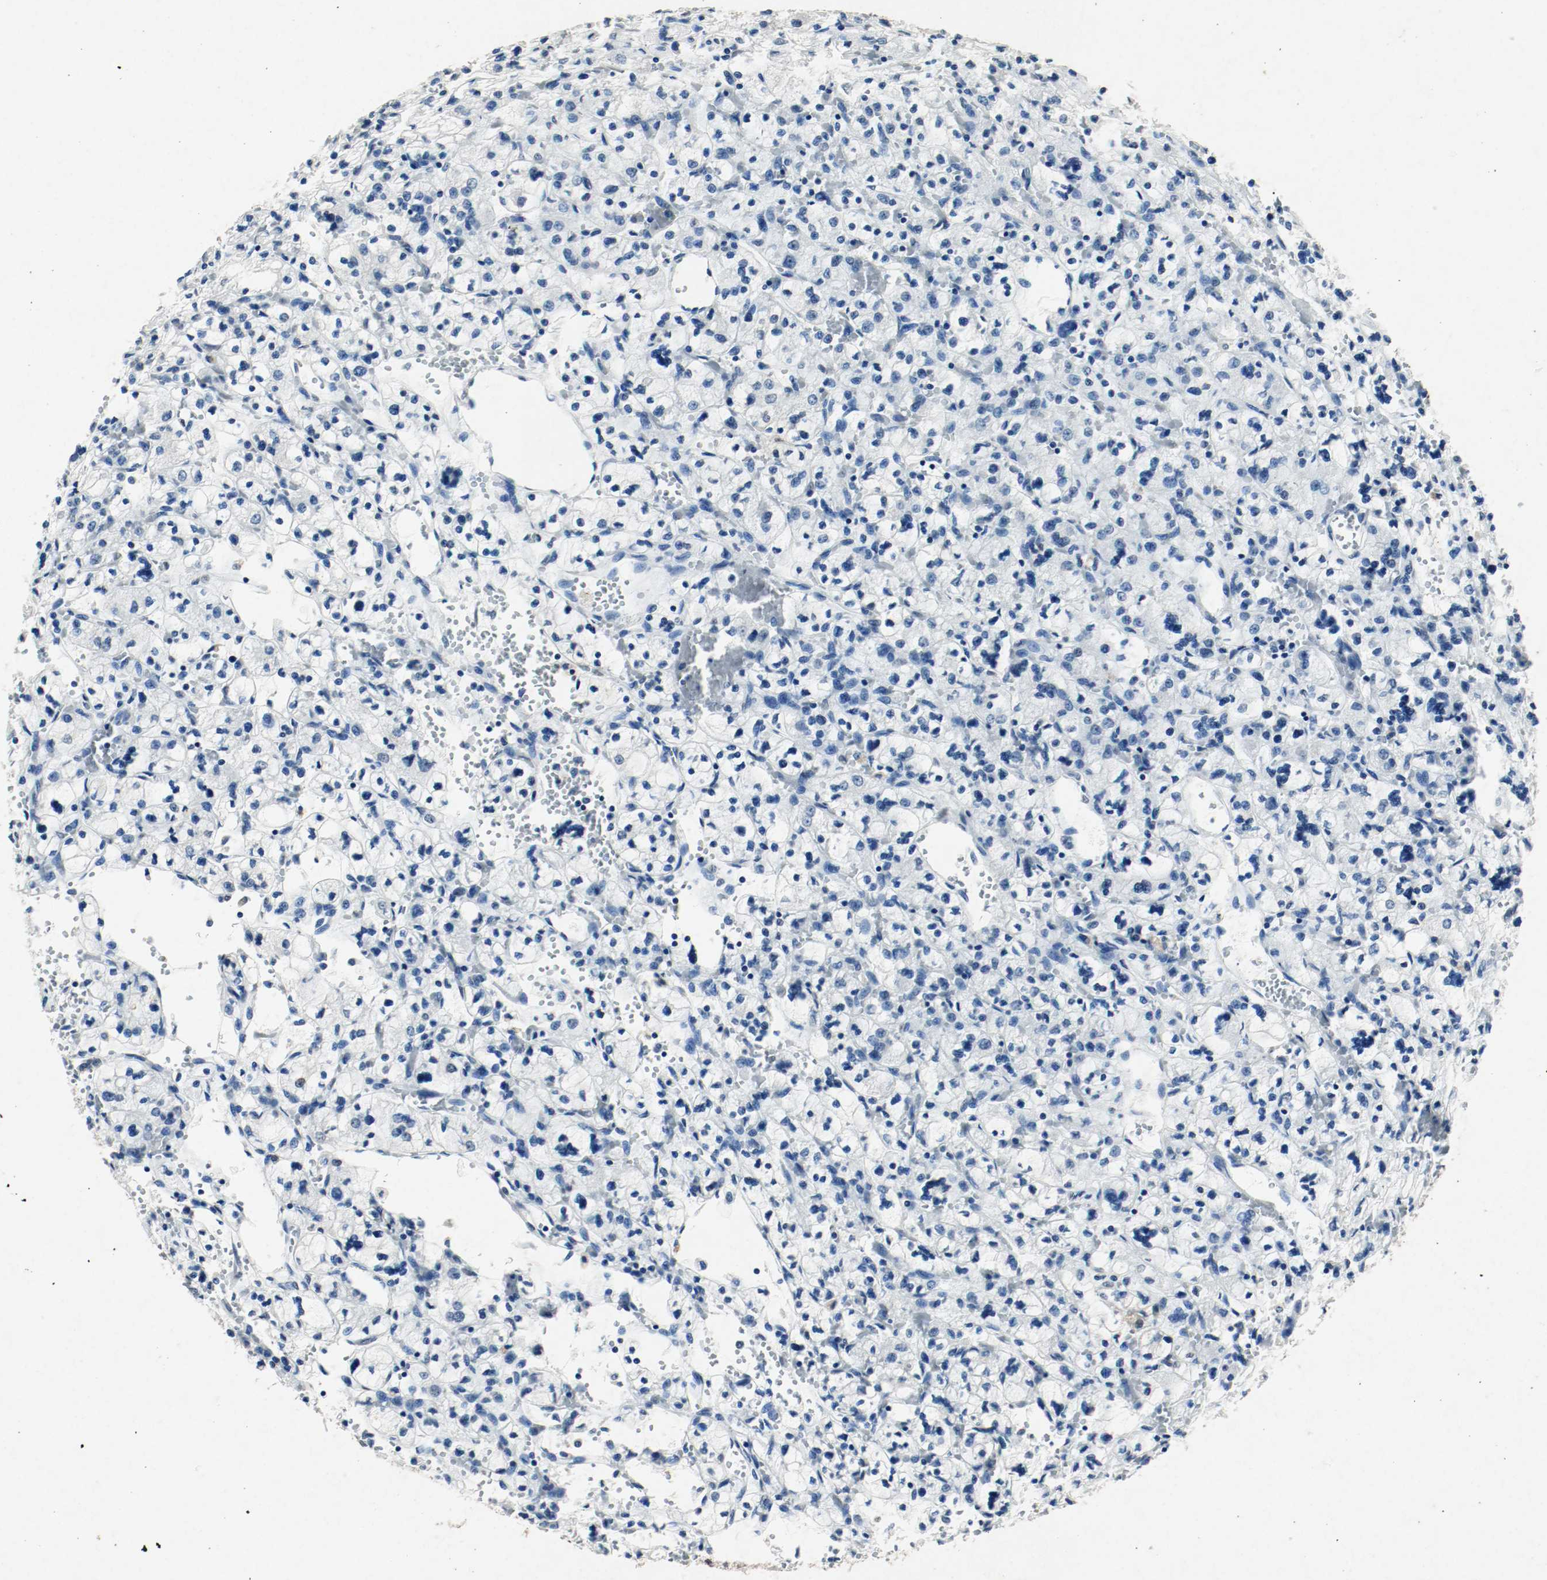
{"staining": {"intensity": "negative", "quantity": "none", "location": "none"}, "tissue": "renal cancer", "cell_type": "Tumor cells", "image_type": "cancer", "snomed": [{"axis": "morphology", "description": "Adenocarcinoma, NOS"}, {"axis": "topography", "description": "Kidney"}], "caption": "The immunohistochemistry micrograph has no significant positivity in tumor cells of renal cancer (adenocarcinoma) tissue.", "gene": "DNMT1", "patient": {"sex": "female", "age": 83}}